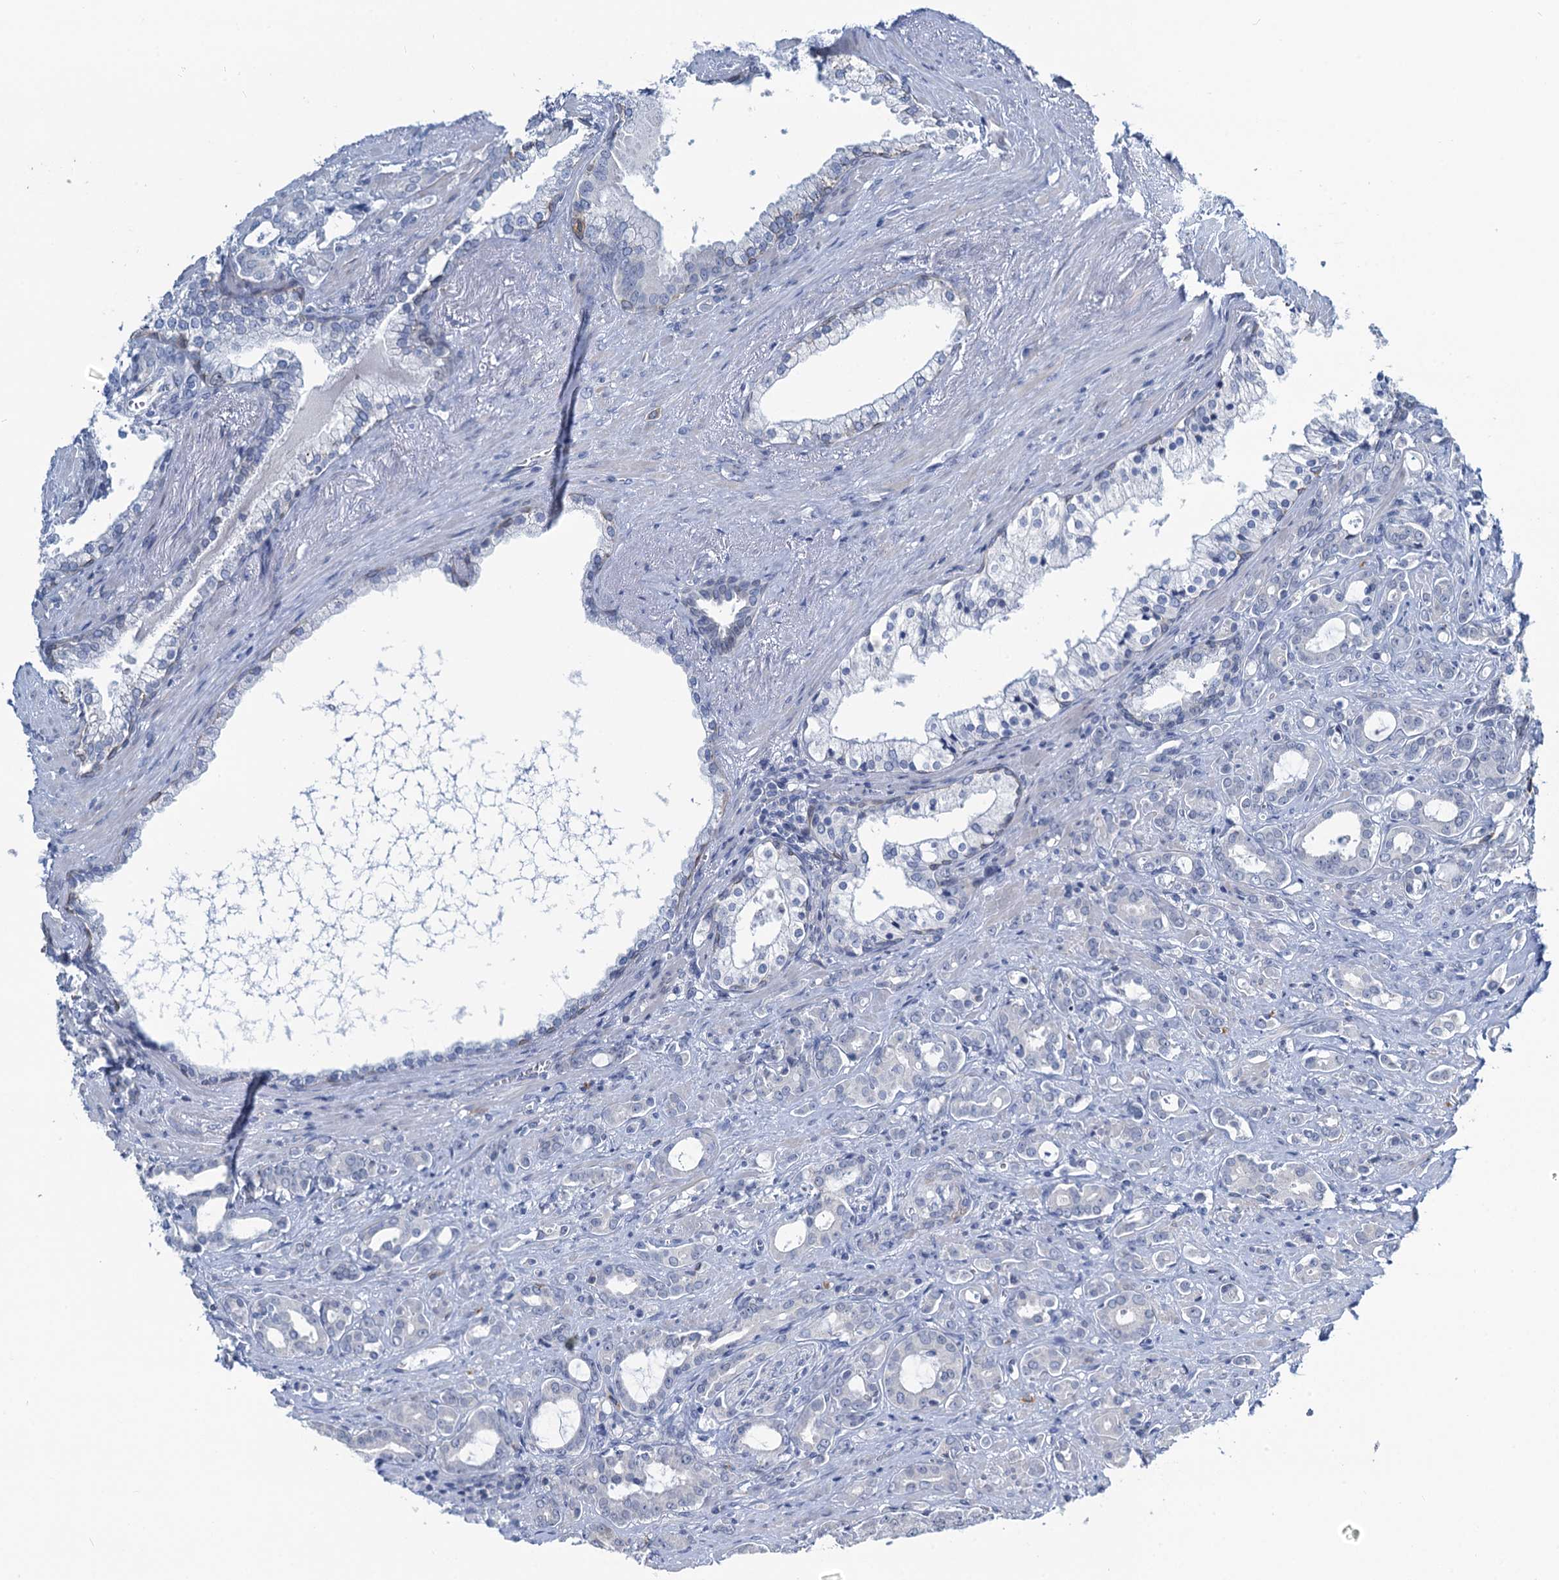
{"staining": {"intensity": "negative", "quantity": "none", "location": "none"}, "tissue": "prostate cancer", "cell_type": "Tumor cells", "image_type": "cancer", "snomed": [{"axis": "morphology", "description": "Adenocarcinoma, High grade"}, {"axis": "topography", "description": "Prostate"}], "caption": "An image of human prostate cancer is negative for staining in tumor cells.", "gene": "TOX3", "patient": {"sex": "male", "age": 72}}